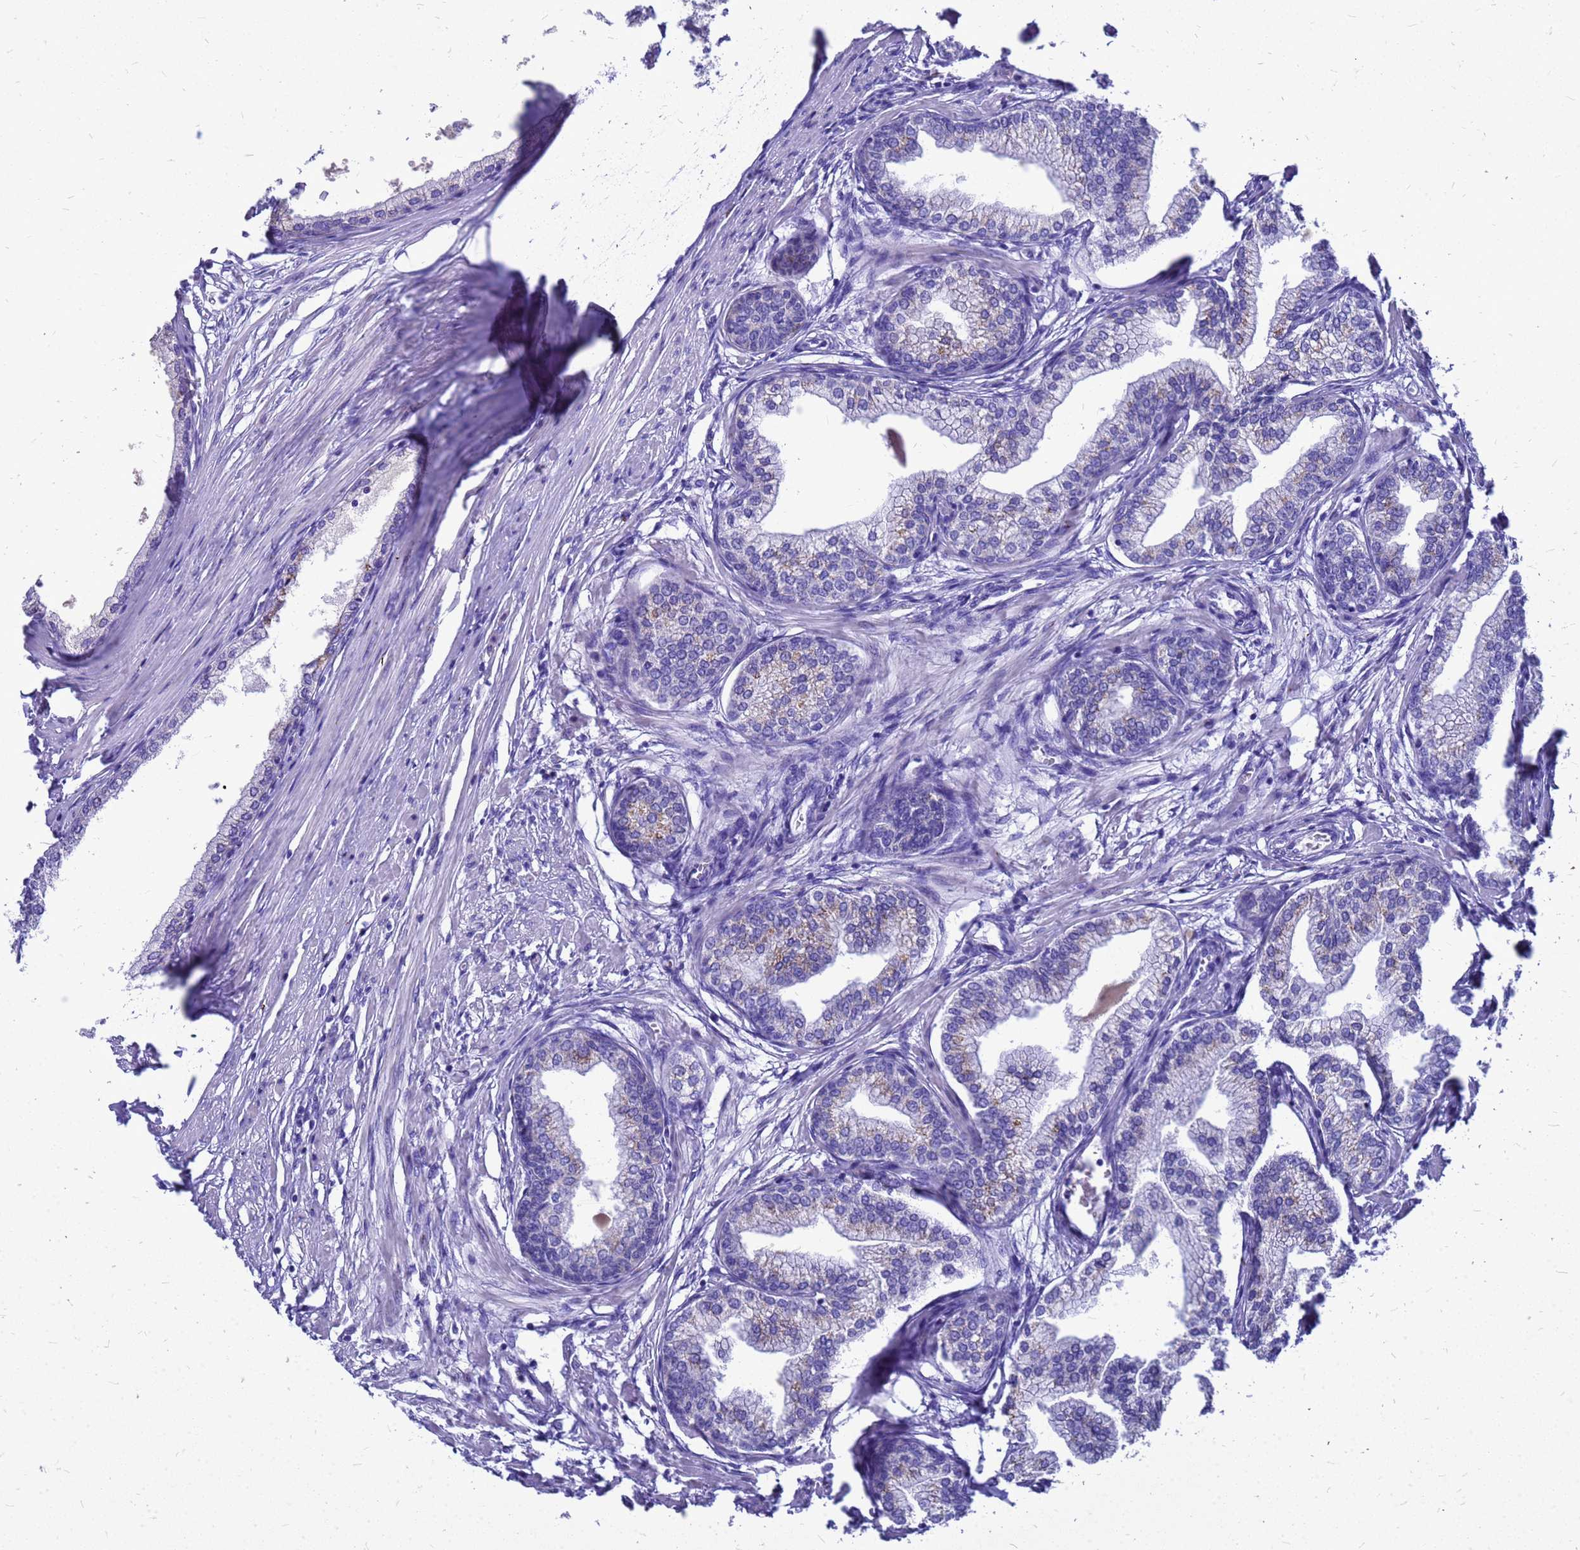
{"staining": {"intensity": "strong", "quantity": "<25%", "location": "cytoplasmic/membranous"}, "tissue": "prostate", "cell_type": "Glandular cells", "image_type": "normal", "snomed": [{"axis": "morphology", "description": "Normal tissue, NOS"}, {"axis": "morphology", "description": "Urothelial carcinoma, Low grade"}, {"axis": "topography", "description": "Urinary bladder"}, {"axis": "topography", "description": "Prostate"}], "caption": "High-power microscopy captured an immunohistochemistry image of normal prostate, revealing strong cytoplasmic/membranous positivity in approximately <25% of glandular cells. (DAB (3,3'-diaminobenzidine) IHC with brightfield microscopy, high magnification).", "gene": "OR52E2", "patient": {"sex": "male", "age": 60}}